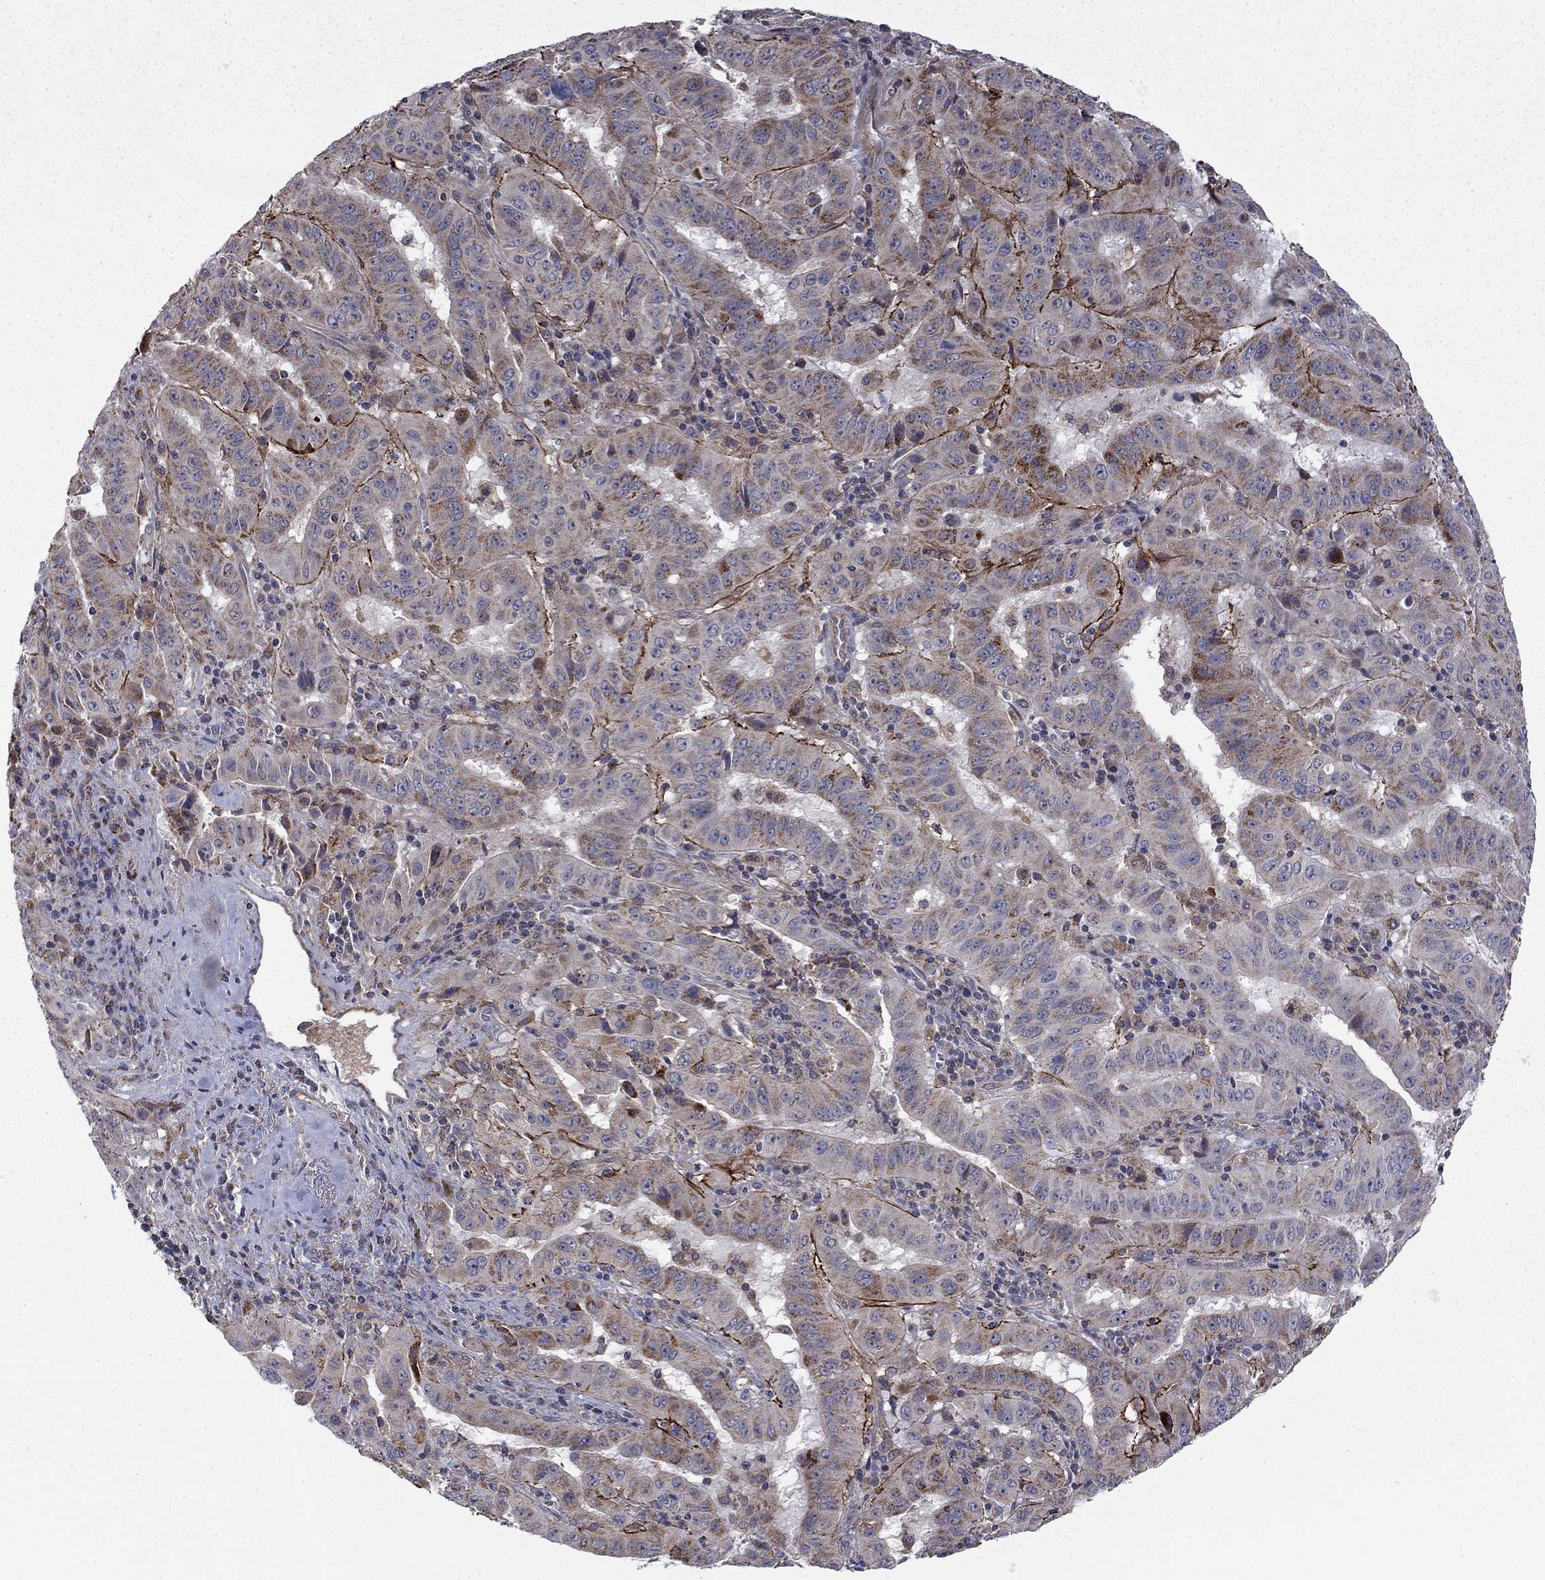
{"staining": {"intensity": "weak", "quantity": "25%-75%", "location": "cytoplasmic/membranous"}, "tissue": "pancreatic cancer", "cell_type": "Tumor cells", "image_type": "cancer", "snomed": [{"axis": "morphology", "description": "Adenocarcinoma, NOS"}, {"axis": "topography", "description": "Pancreas"}], "caption": "The micrograph demonstrates staining of pancreatic cancer, revealing weak cytoplasmic/membranous protein staining (brown color) within tumor cells.", "gene": "DOP1B", "patient": {"sex": "male", "age": 63}}